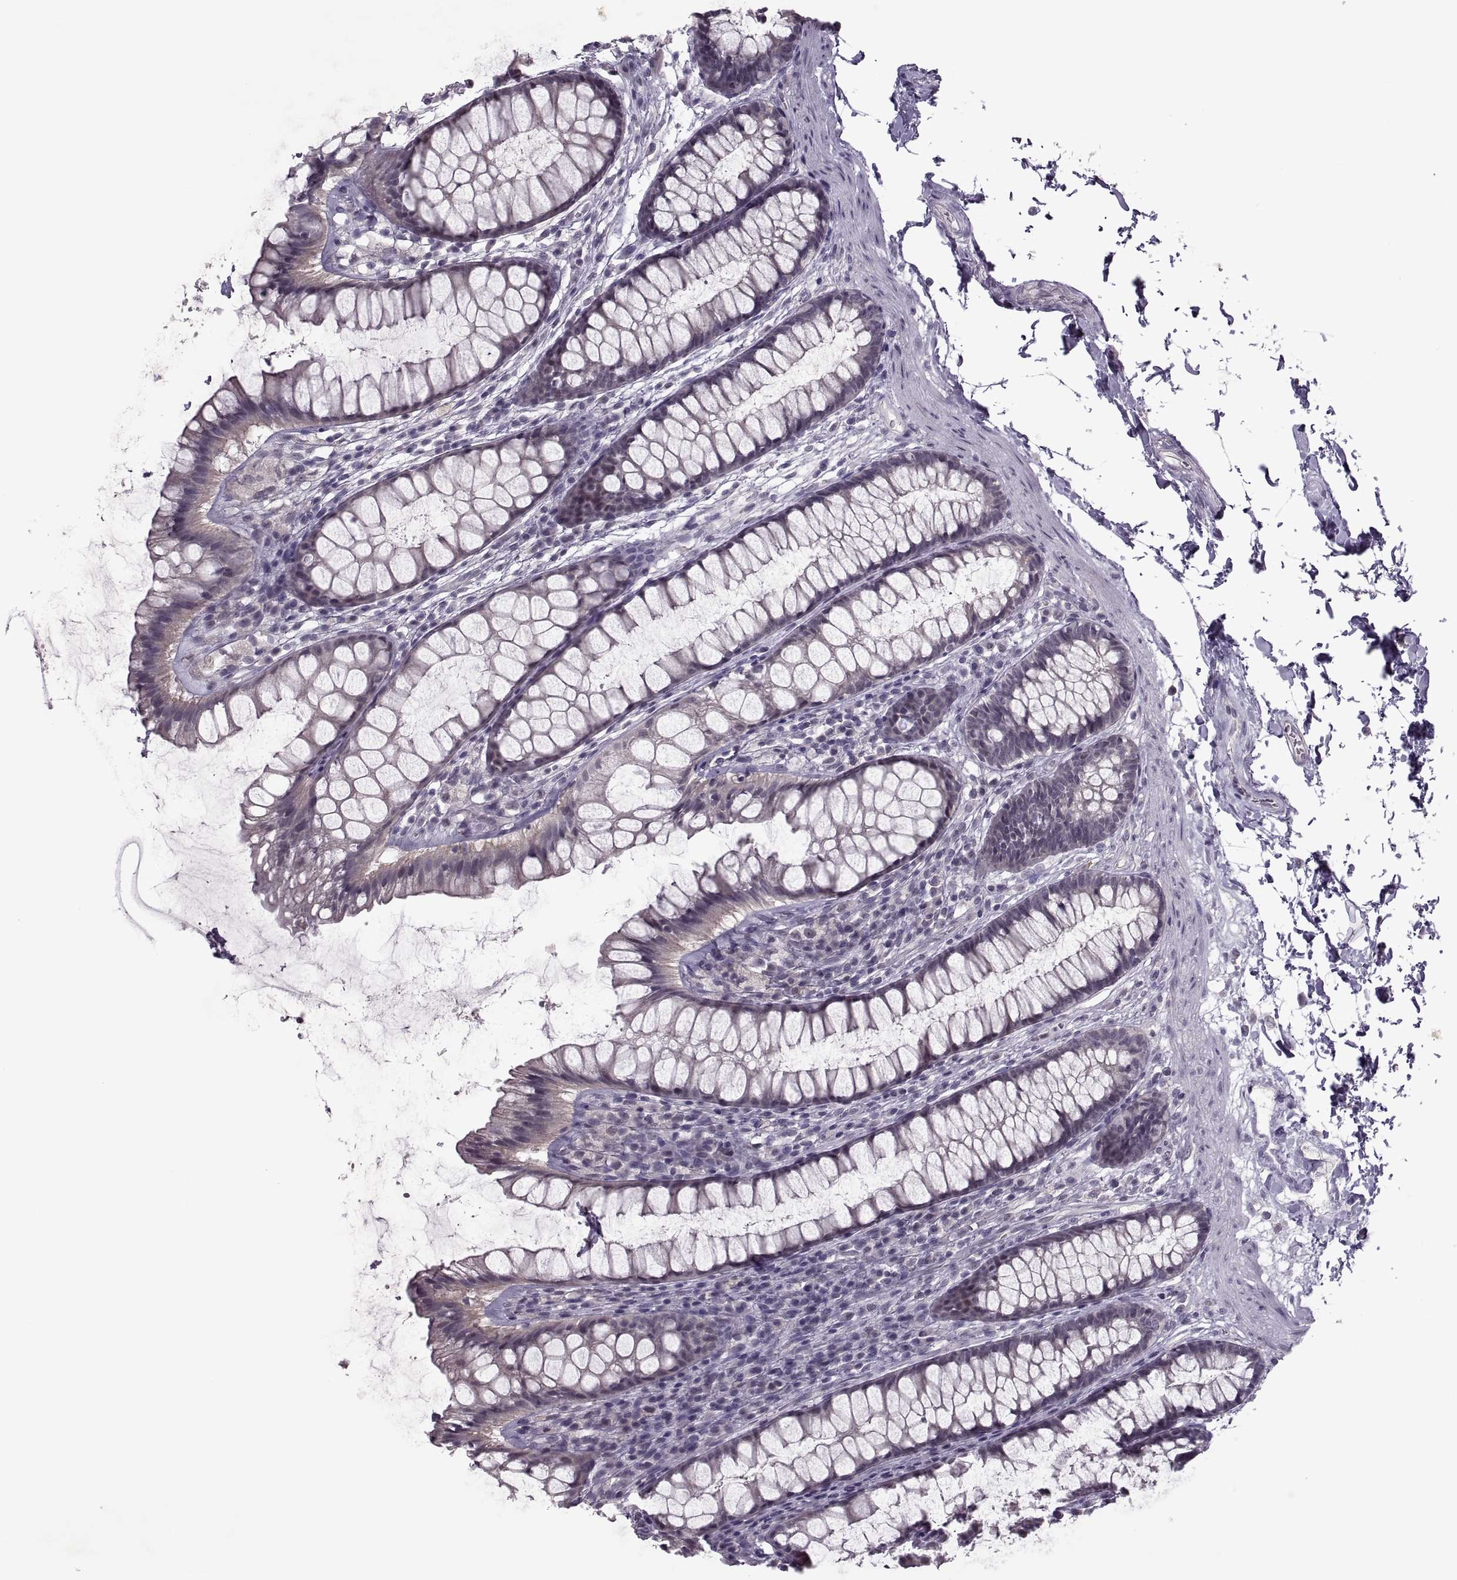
{"staining": {"intensity": "negative", "quantity": "none", "location": "none"}, "tissue": "rectum", "cell_type": "Glandular cells", "image_type": "normal", "snomed": [{"axis": "morphology", "description": "Normal tissue, NOS"}, {"axis": "topography", "description": "Rectum"}], "caption": "Glandular cells show no significant positivity in benign rectum. Nuclei are stained in blue.", "gene": "MGAT4D", "patient": {"sex": "male", "age": 72}}